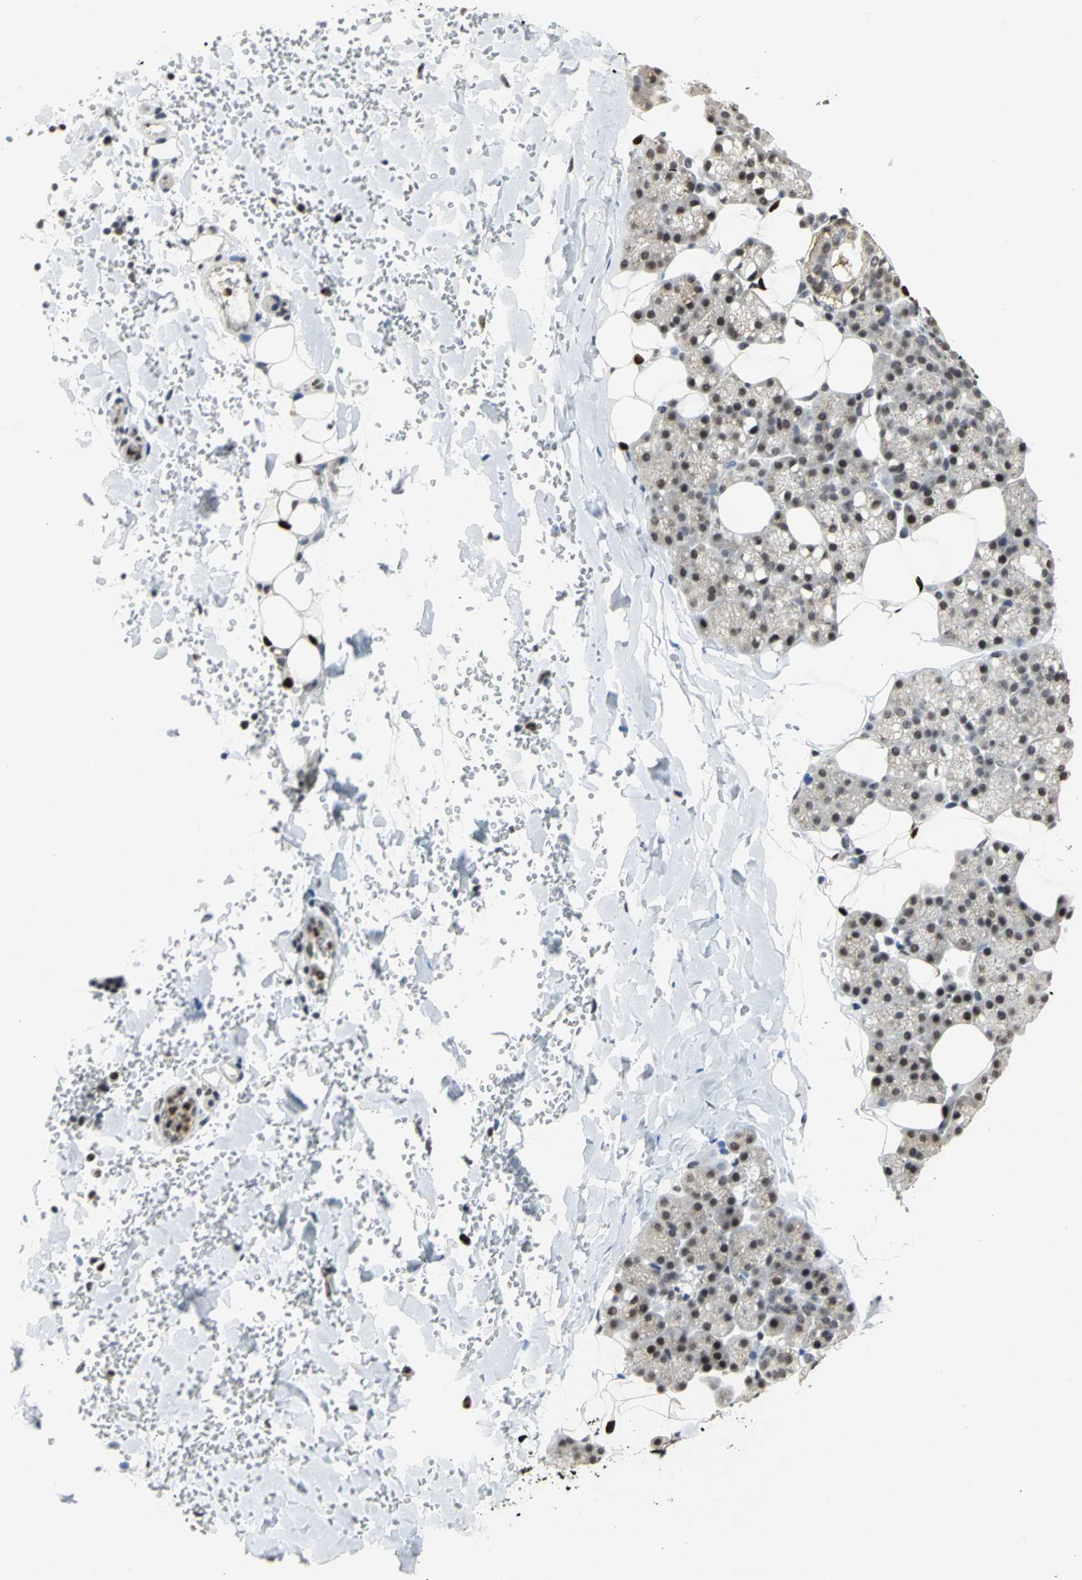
{"staining": {"intensity": "moderate", "quantity": ">75%", "location": "nuclear"}, "tissue": "salivary gland", "cell_type": "Glandular cells", "image_type": "normal", "snomed": [{"axis": "morphology", "description": "Normal tissue, NOS"}, {"axis": "topography", "description": "Lymph node"}, {"axis": "topography", "description": "Salivary gland"}], "caption": "A medium amount of moderate nuclear positivity is seen in approximately >75% of glandular cells in normal salivary gland. The protein of interest is shown in brown color, while the nuclei are stained blue.", "gene": "CCDC88C", "patient": {"sex": "male", "age": 8}}